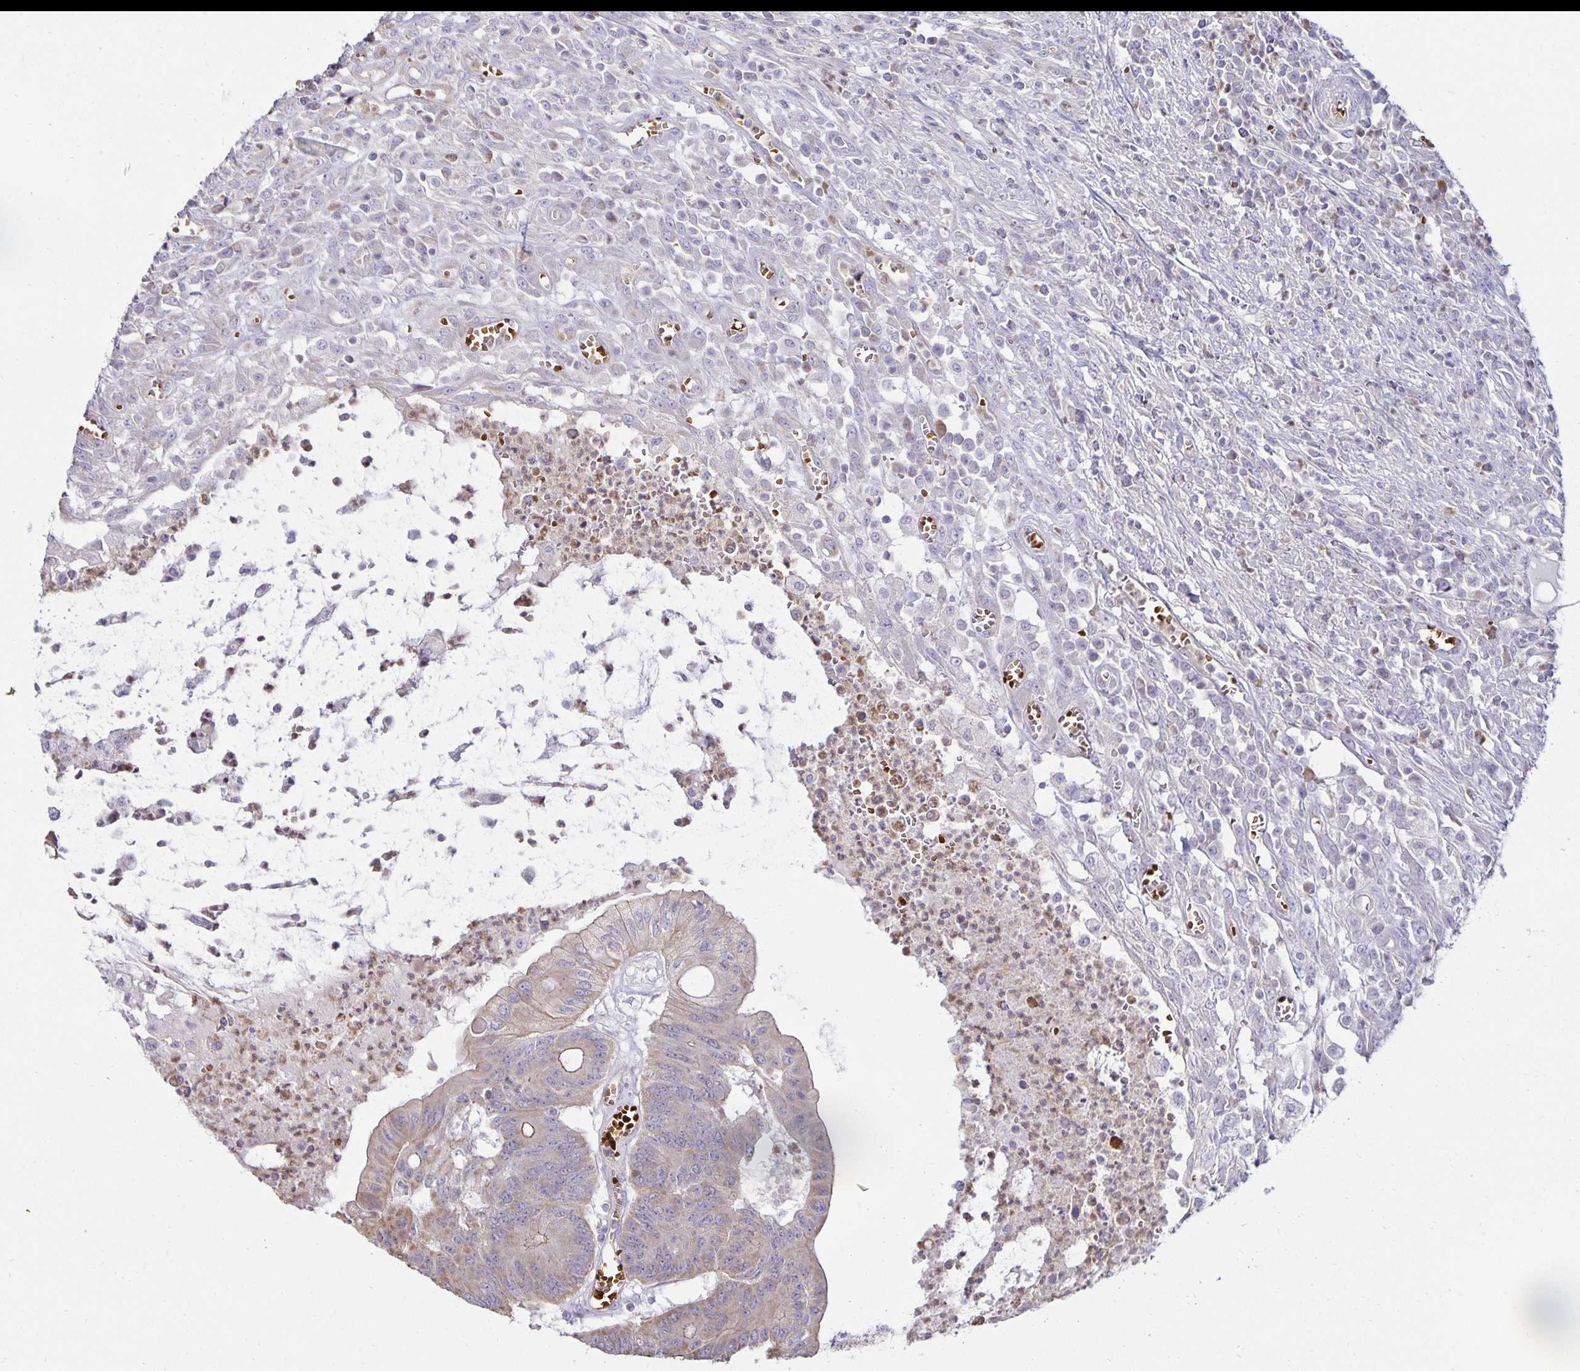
{"staining": {"intensity": "weak", "quantity": "25%-75%", "location": "cytoplasmic/membranous"}, "tissue": "colorectal cancer", "cell_type": "Tumor cells", "image_type": "cancer", "snomed": [{"axis": "morphology", "description": "Adenocarcinoma, NOS"}, {"axis": "topography", "description": "Colon"}], "caption": "The photomicrograph shows staining of colorectal cancer (adenocarcinoma), revealing weak cytoplasmic/membranous protein positivity (brown color) within tumor cells.", "gene": "FN3K", "patient": {"sex": "male", "age": 65}}